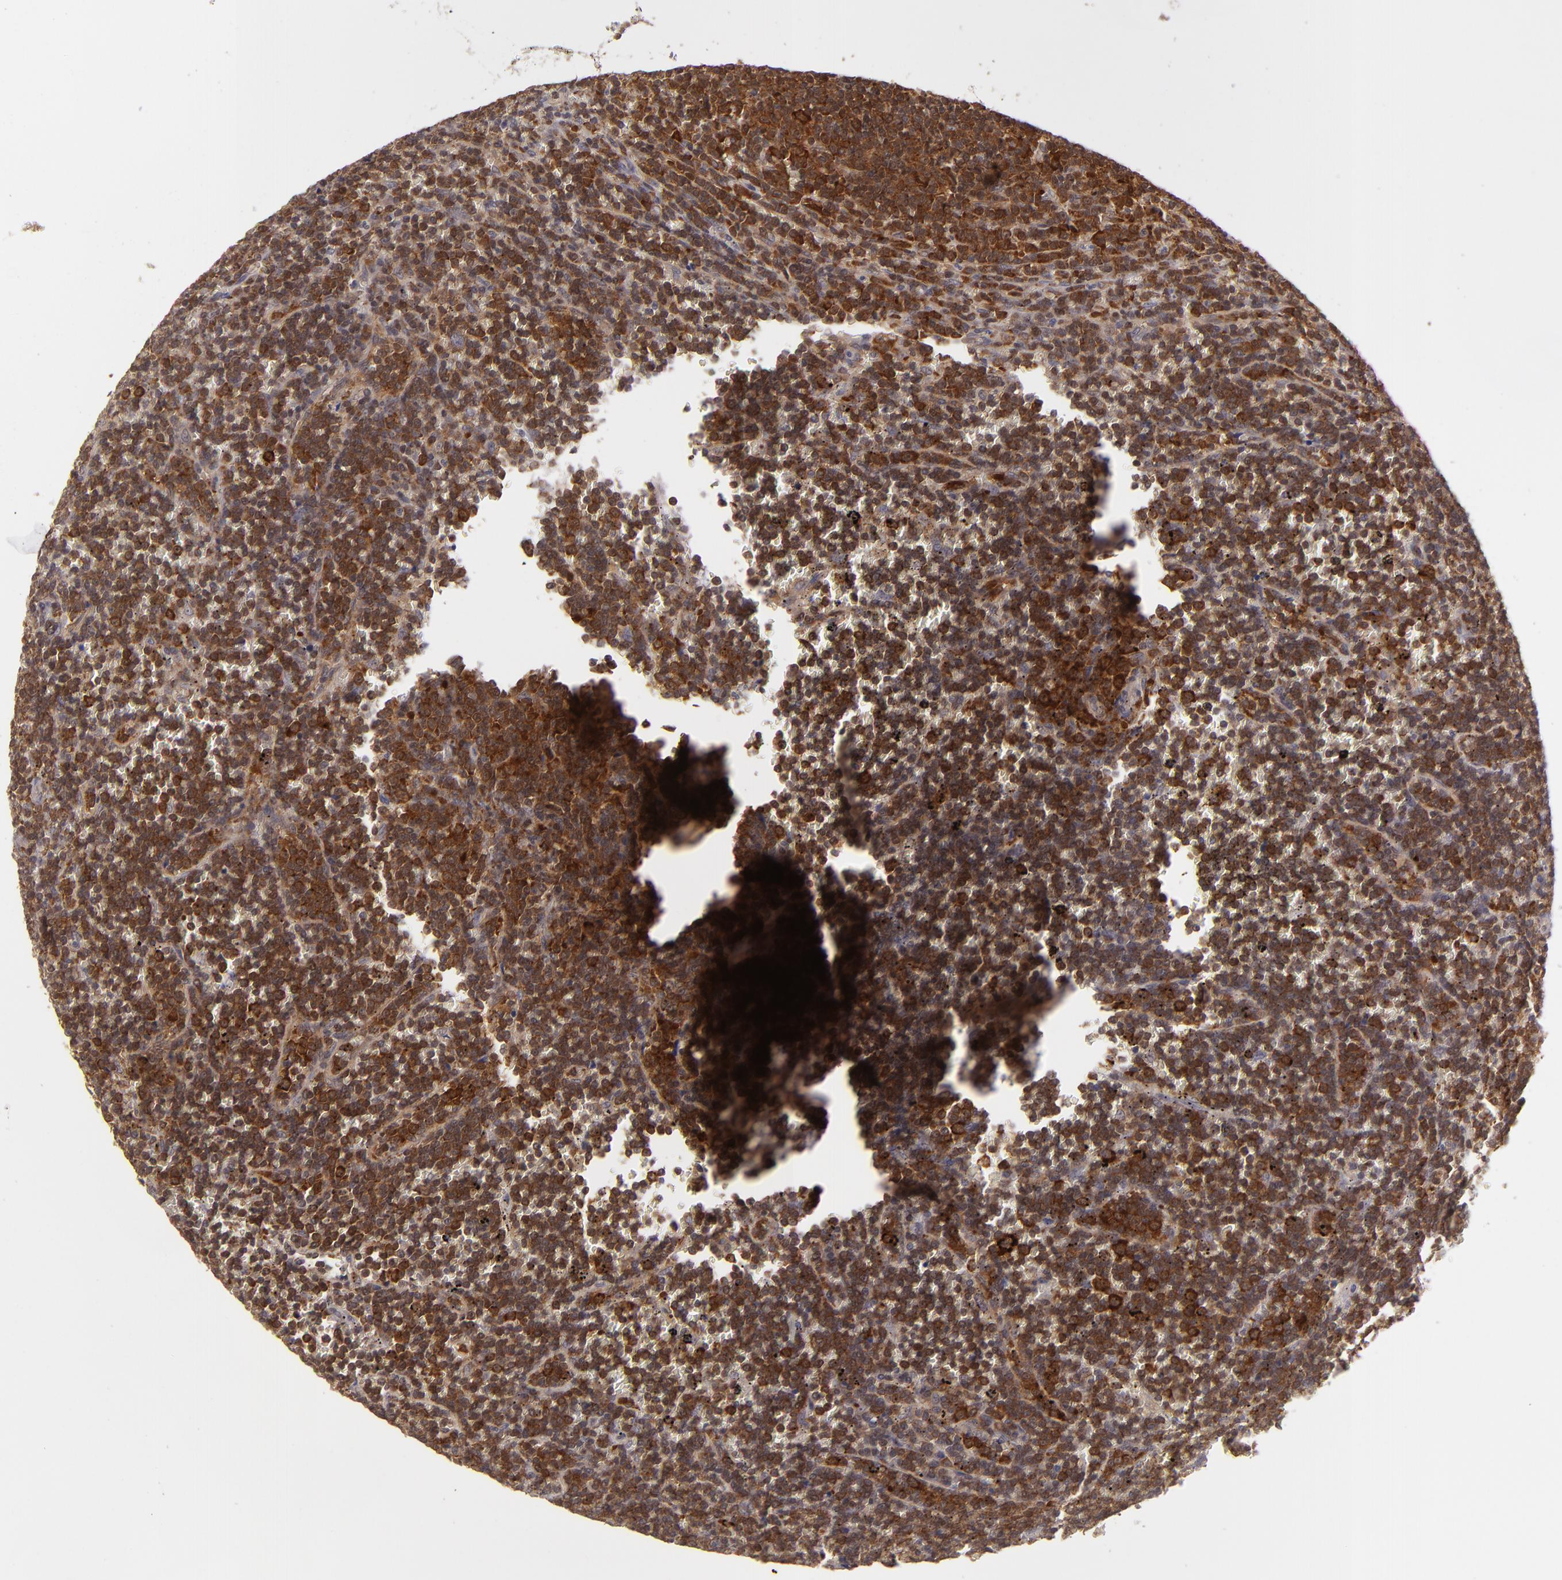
{"staining": {"intensity": "strong", "quantity": ">75%", "location": "cytoplasmic/membranous"}, "tissue": "lymphoma", "cell_type": "Tumor cells", "image_type": "cancer", "snomed": [{"axis": "morphology", "description": "Malignant lymphoma, non-Hodgkin's type, Low grade"}, {"axis": "topography", "description": "Spleen"}], "caption": "Malignant lymphoma, non-Hodgkin's type (low-grade) stained with a brown dye shows strong cytoplasmic/membranous positive staining in about >75% of tumor cells.", "gene": "PTPN13", "patient": {"sex": "male", "age": 80}}